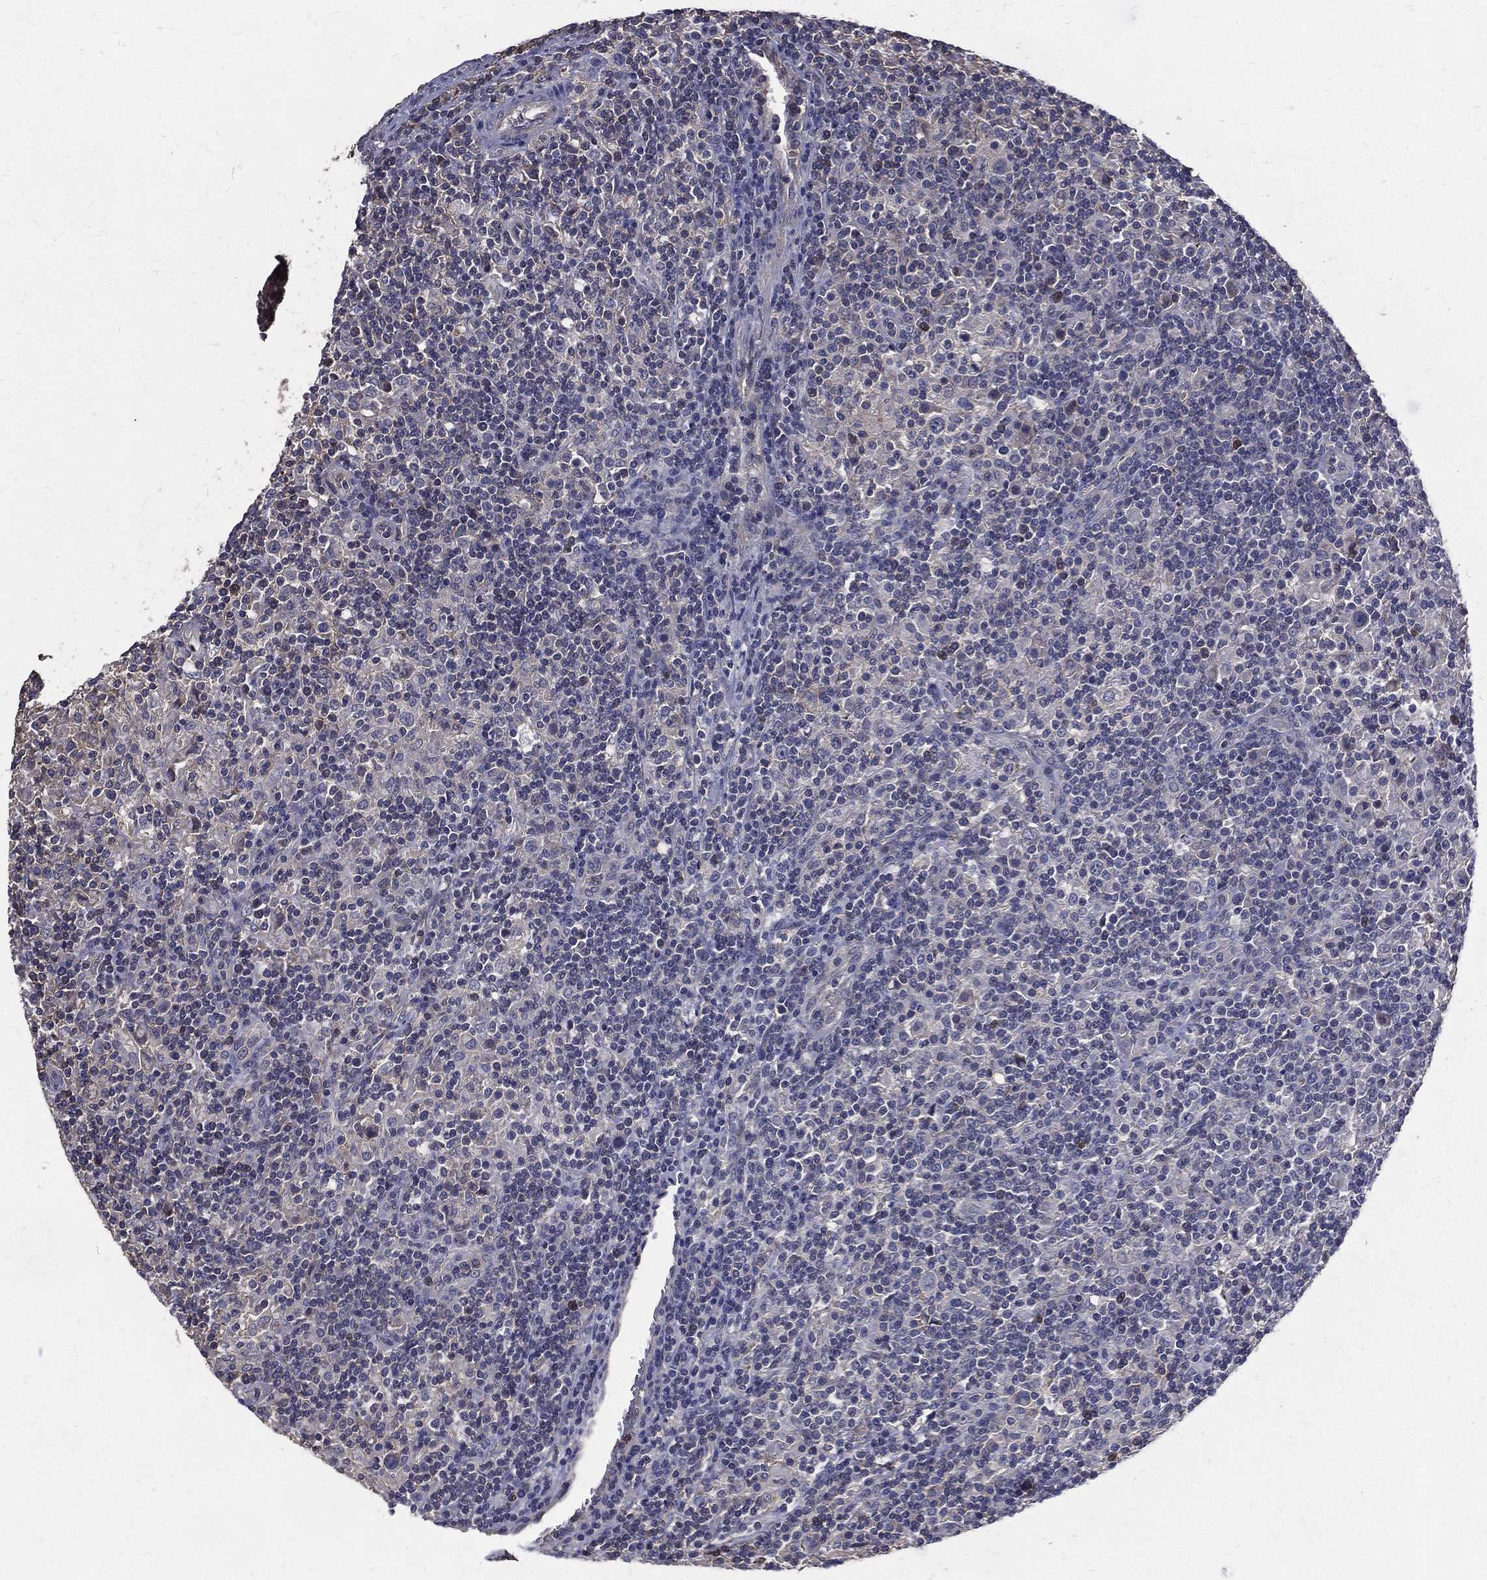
{"staining": {"intensity": "negative", "quantity": "none", "location": "none"}, "tissue": "lymphoma", "cell_type": "Tumor cells", "image_type": "cancer", "snomed": [{"axis": "morphology", "description": "Hodgkin's disease, NOS"}, {"axis": "topography", "description": "Lymph node"}], "caption": "Photomicrograph shows no protein positivity in tumor cells of Hodgkin's disease tissue.", "gene": "SERPINB2", "patient": {"sex": "male", "age": 70}}